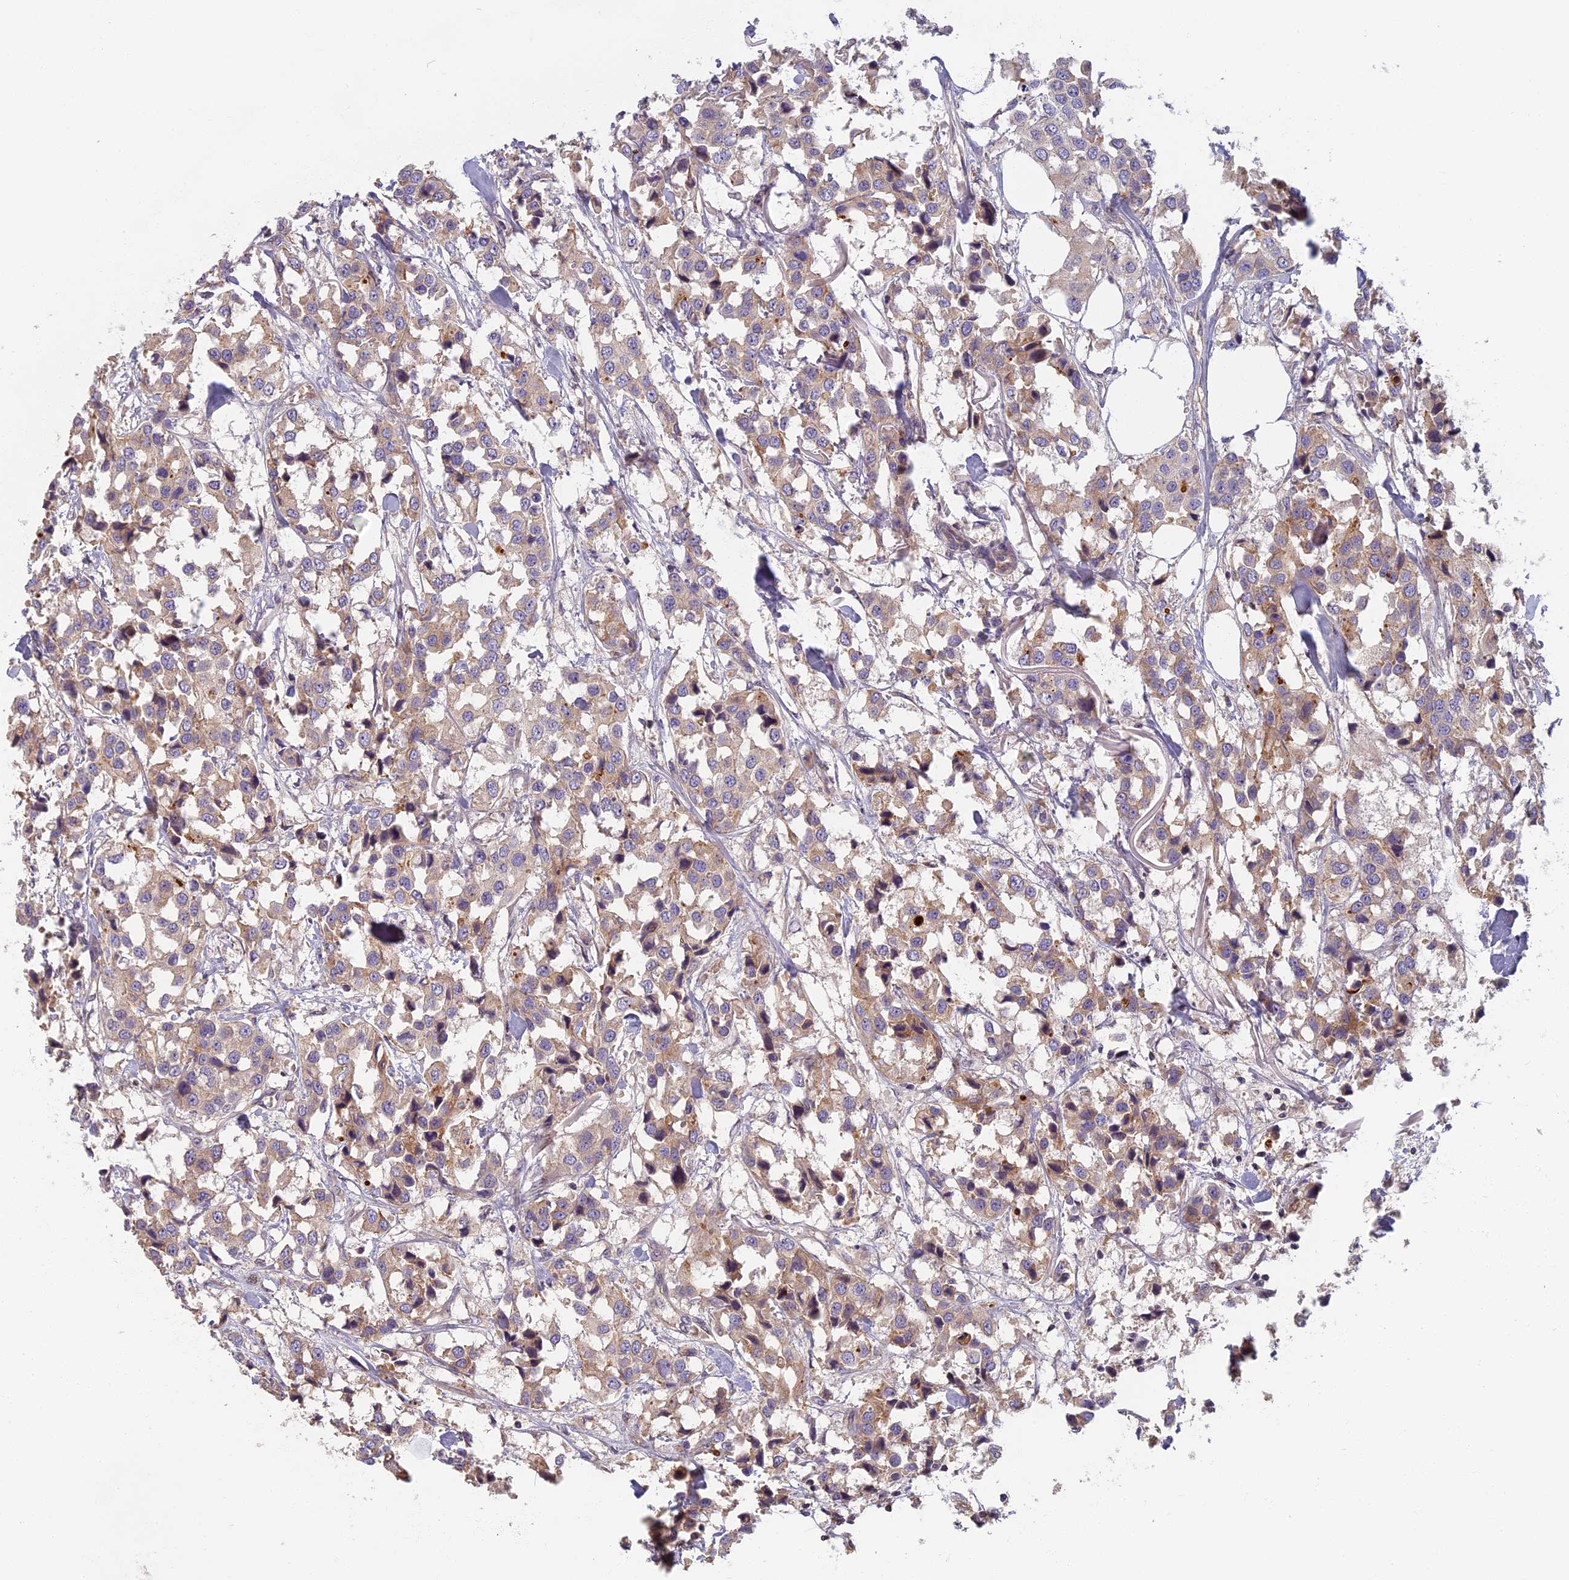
{"staining": {"intensity": "weak", "quantity": "25%-75%", "location": "cytoplasmic/membranous"}, "tissue": "breast cancer", "cell_type": "Tumor cells", "image_type": "cancer", "snomed": [{"axis": "morphology", "description": "Duct carcinoma"}, {"axis": "topography", "description": "Breast"}], "caption": "Breast cancer stained with a protein marker shows weak staining in tumor cells.", "gene": "AP4E1", "patient": {"sex": "female", "age": 80}}